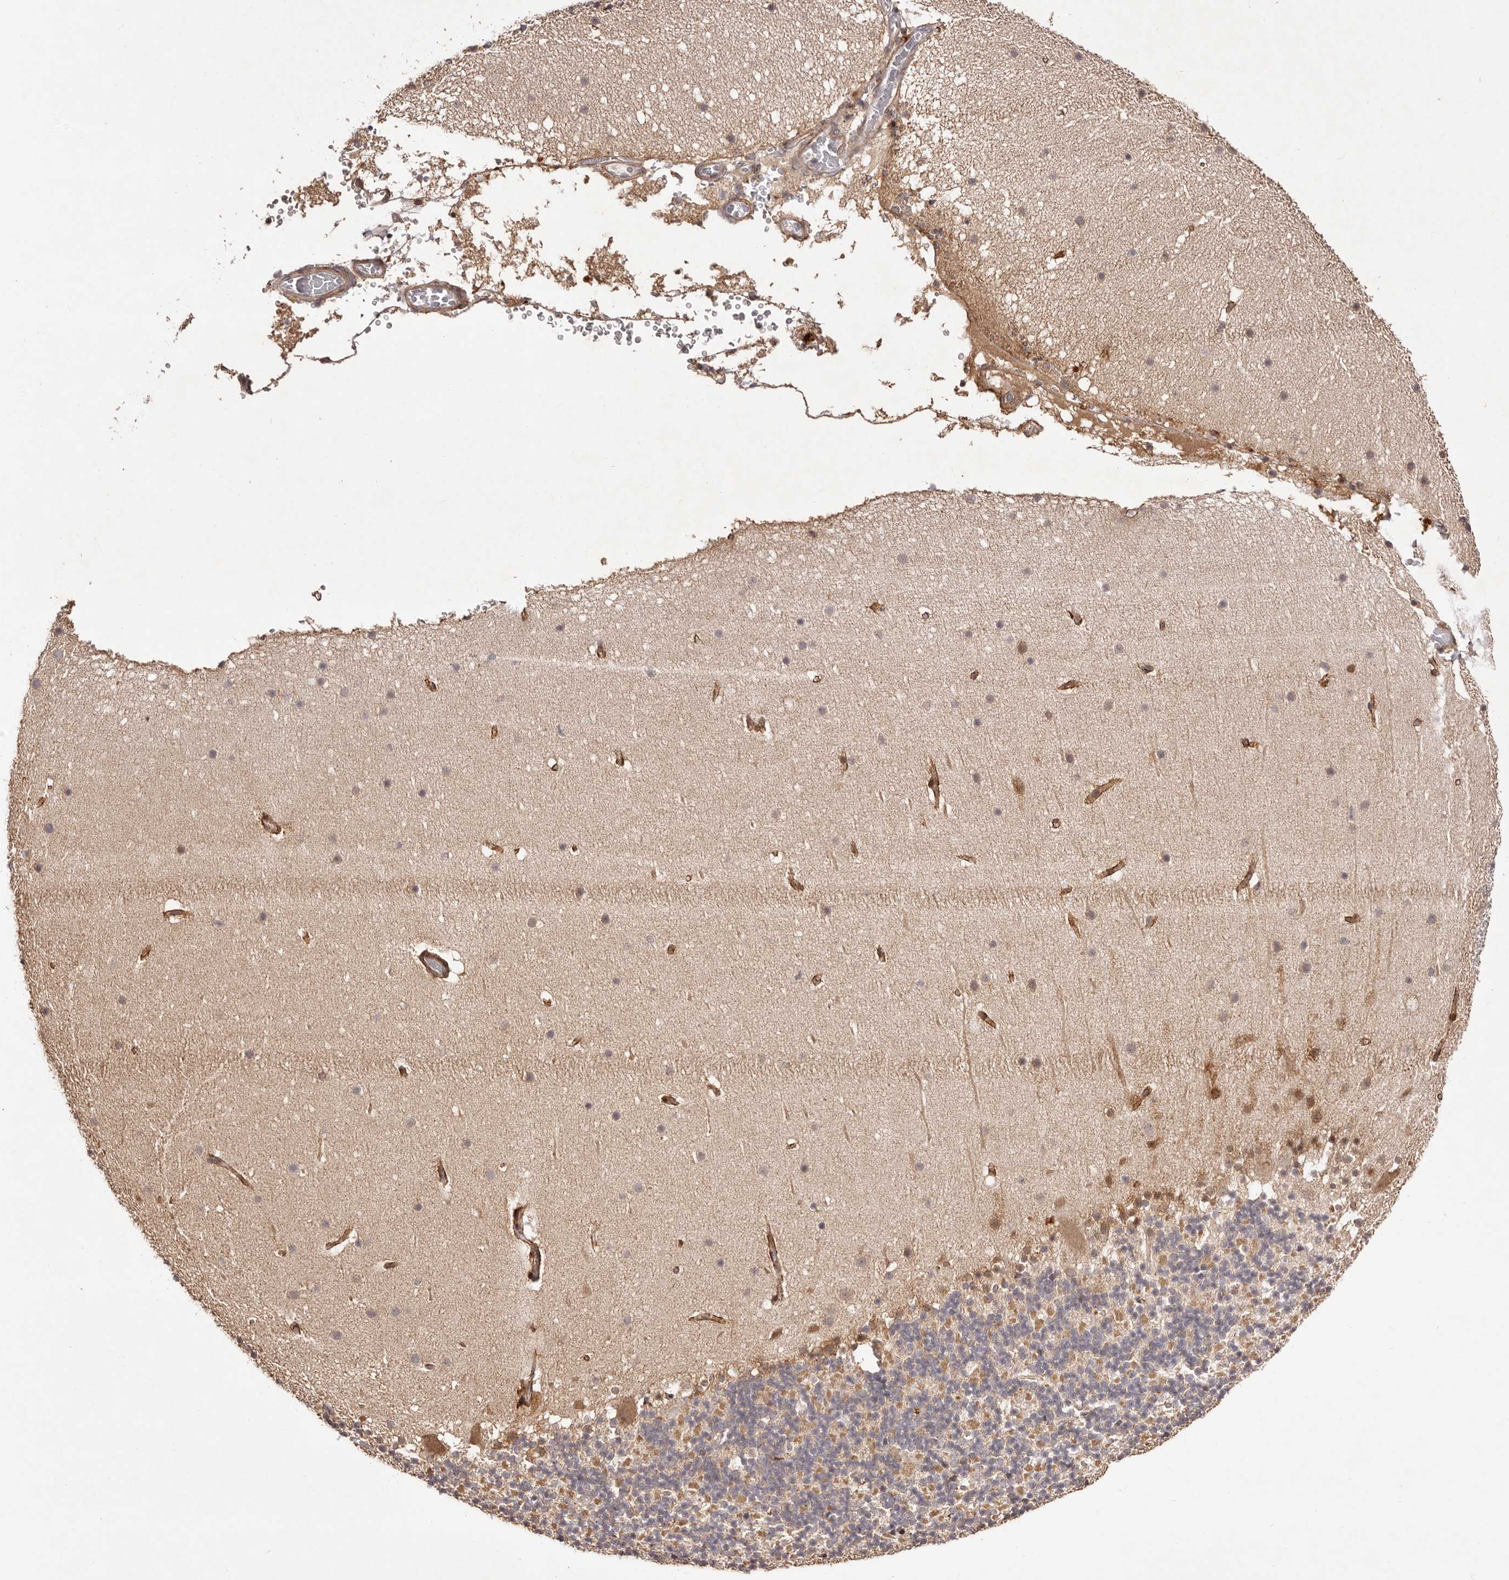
{"staining": {"intensity": "moderate", "quantity": ">75%", "location": "cytoplasmic/membranous"}, "tissue": "cerebellum", "cell_type": "Cells in granular layer", "image_type": "normal", "snomed": [{"axis": "morphology", "description": "Normal tissue, NOS"}, {"axis": "topography", "description": "Cerebellum"}], "caption": "IHC of unremarkable cerebellum exhibits medium levels of moderate cytoplasmic/membranous expression in about >75% of cells in granular layer.", "gene": "MICAL2", "patient": {"sex": "male", "age": 57}}